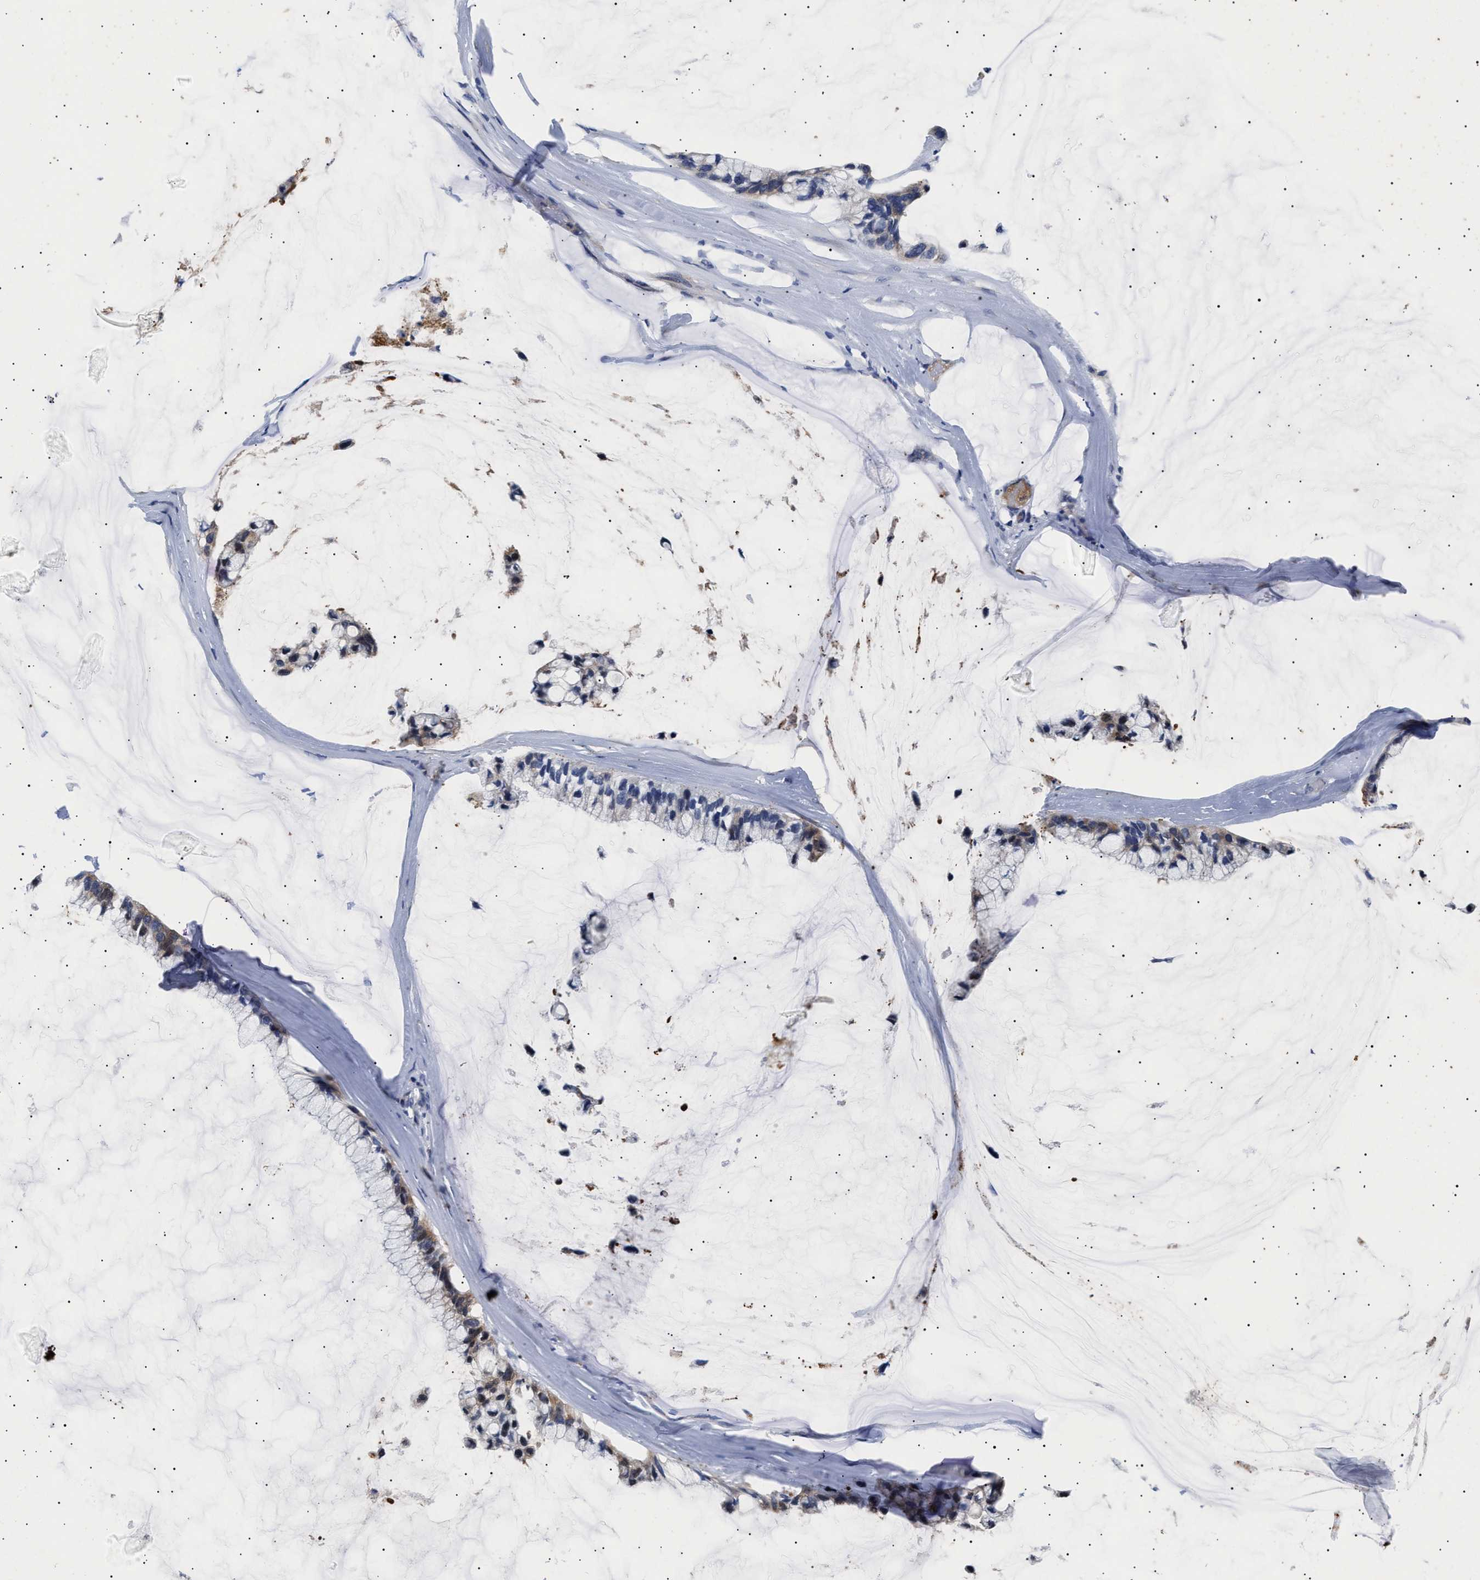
{"staining": {"intensity": "weak", "quantity": "25%-75%", "location": "cytoplasmic/membranous"}, "tissue": "ovarian cancer", "cell_type": "Tumor cells", "image_type": "cancer", "snomed": [{"axis": "morphology", "description": "Cystadenocarcinoma, mucinous, NOS"}, {"axis": "topography", "description": "Ovary"}], "caption": "Mucinous cystadenocarcinoma (ovarian) tissue displays weak cytoplasmic/membranous staining in approximately 25%-75% of tumor cells", "gene": "HEMGN", "patient": {"sex": "female", "age": 39}}